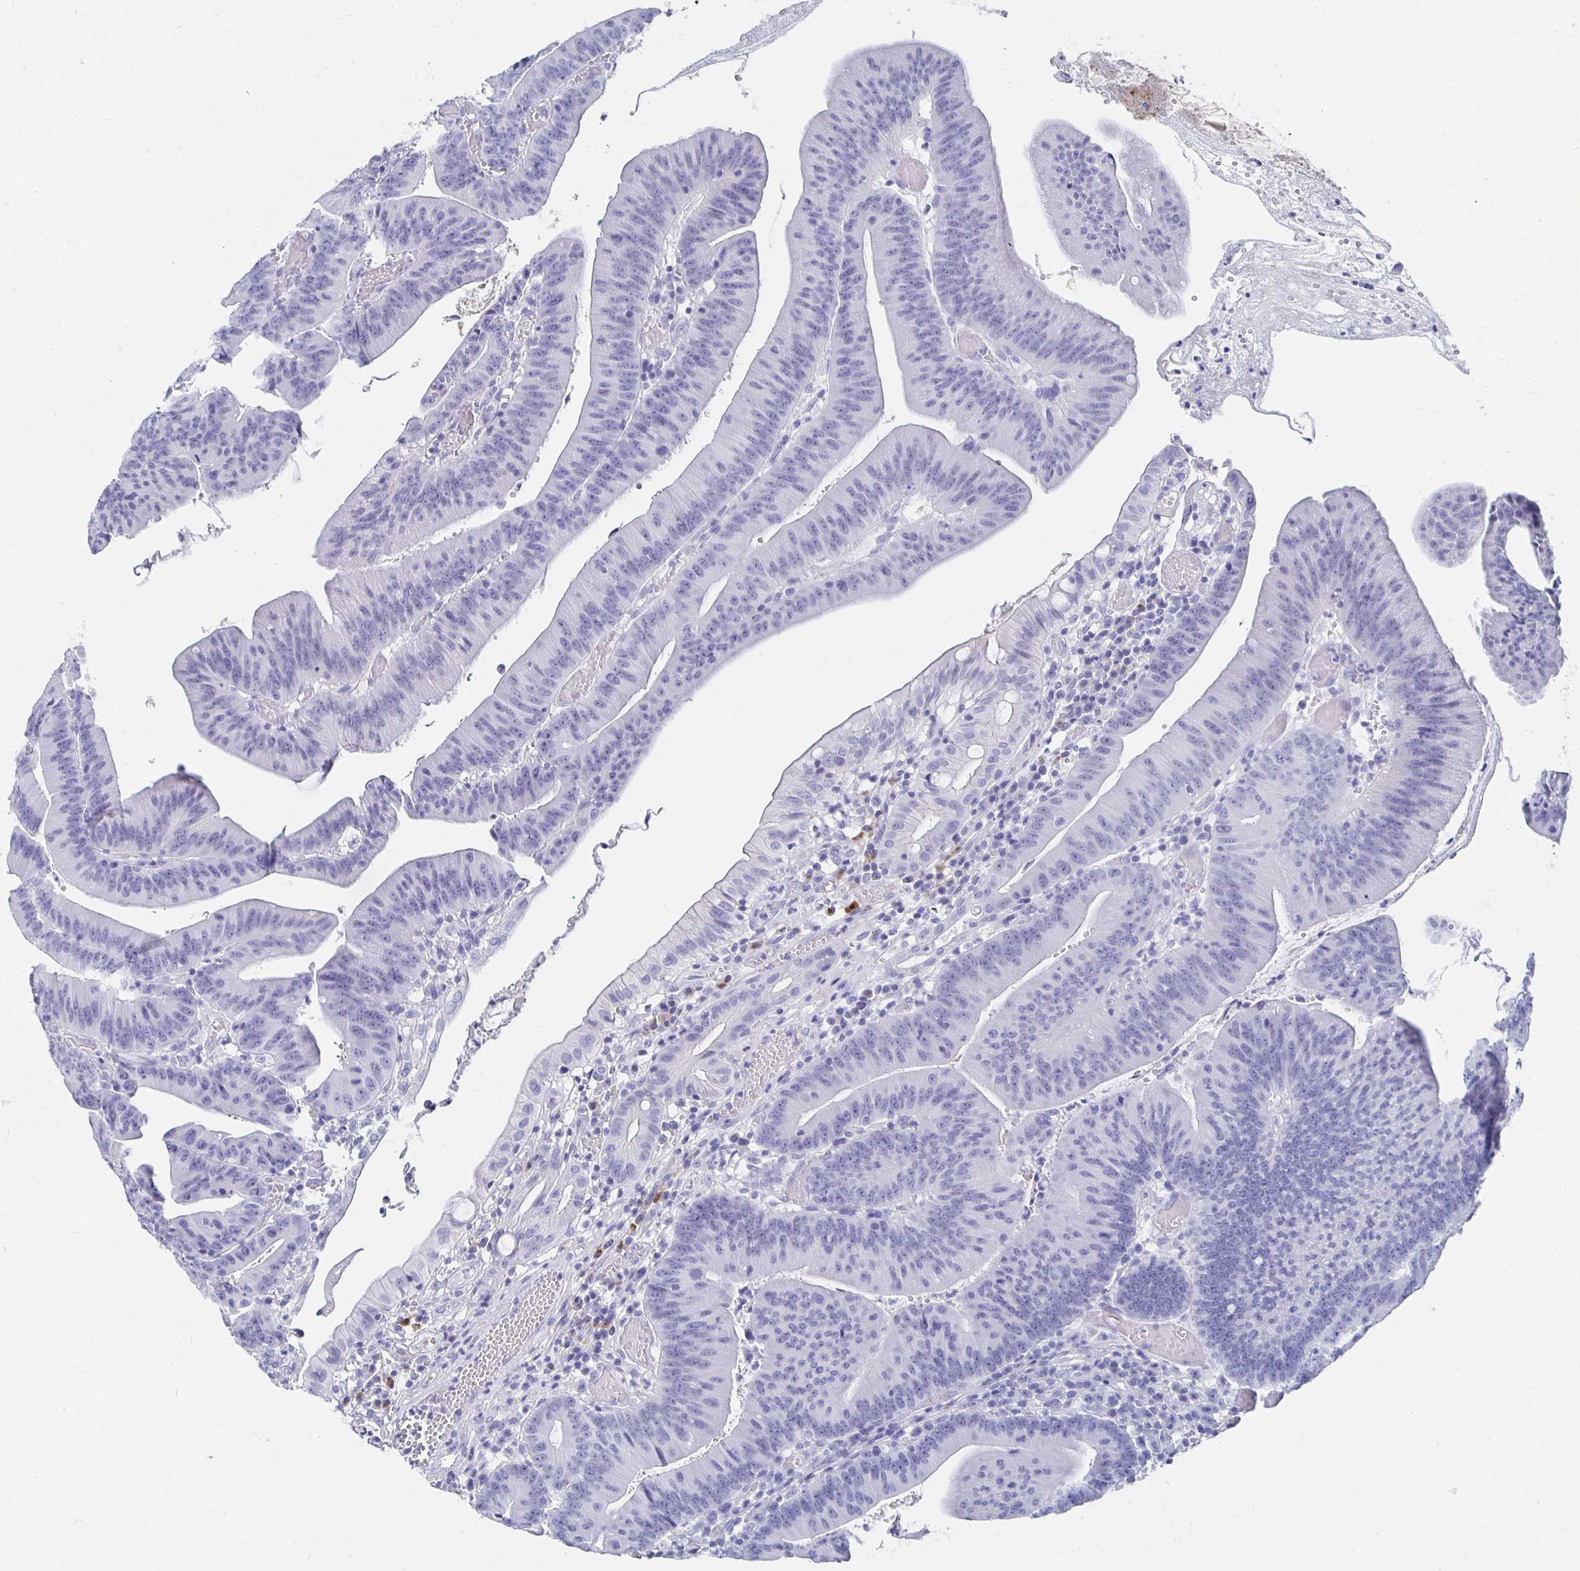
{"staining": {"intensity": "negative", "quantity": "none", "location": "none"}, "tissue": "colorectal cancer", "cell_type": "Tumor cells", "image_type": "cancer", "snomed": [{"axis": "morphology", "description": "Adenocarcinoma, NOS"}, {"axis": "topography", "description": "Colon"}], "caption": "Immunohistochemical staining of human colorectal cancer exhibits no significant expression in tumor cells.", "gene": "PRDM7", "patient": {"sex": "female", "age": 78}}